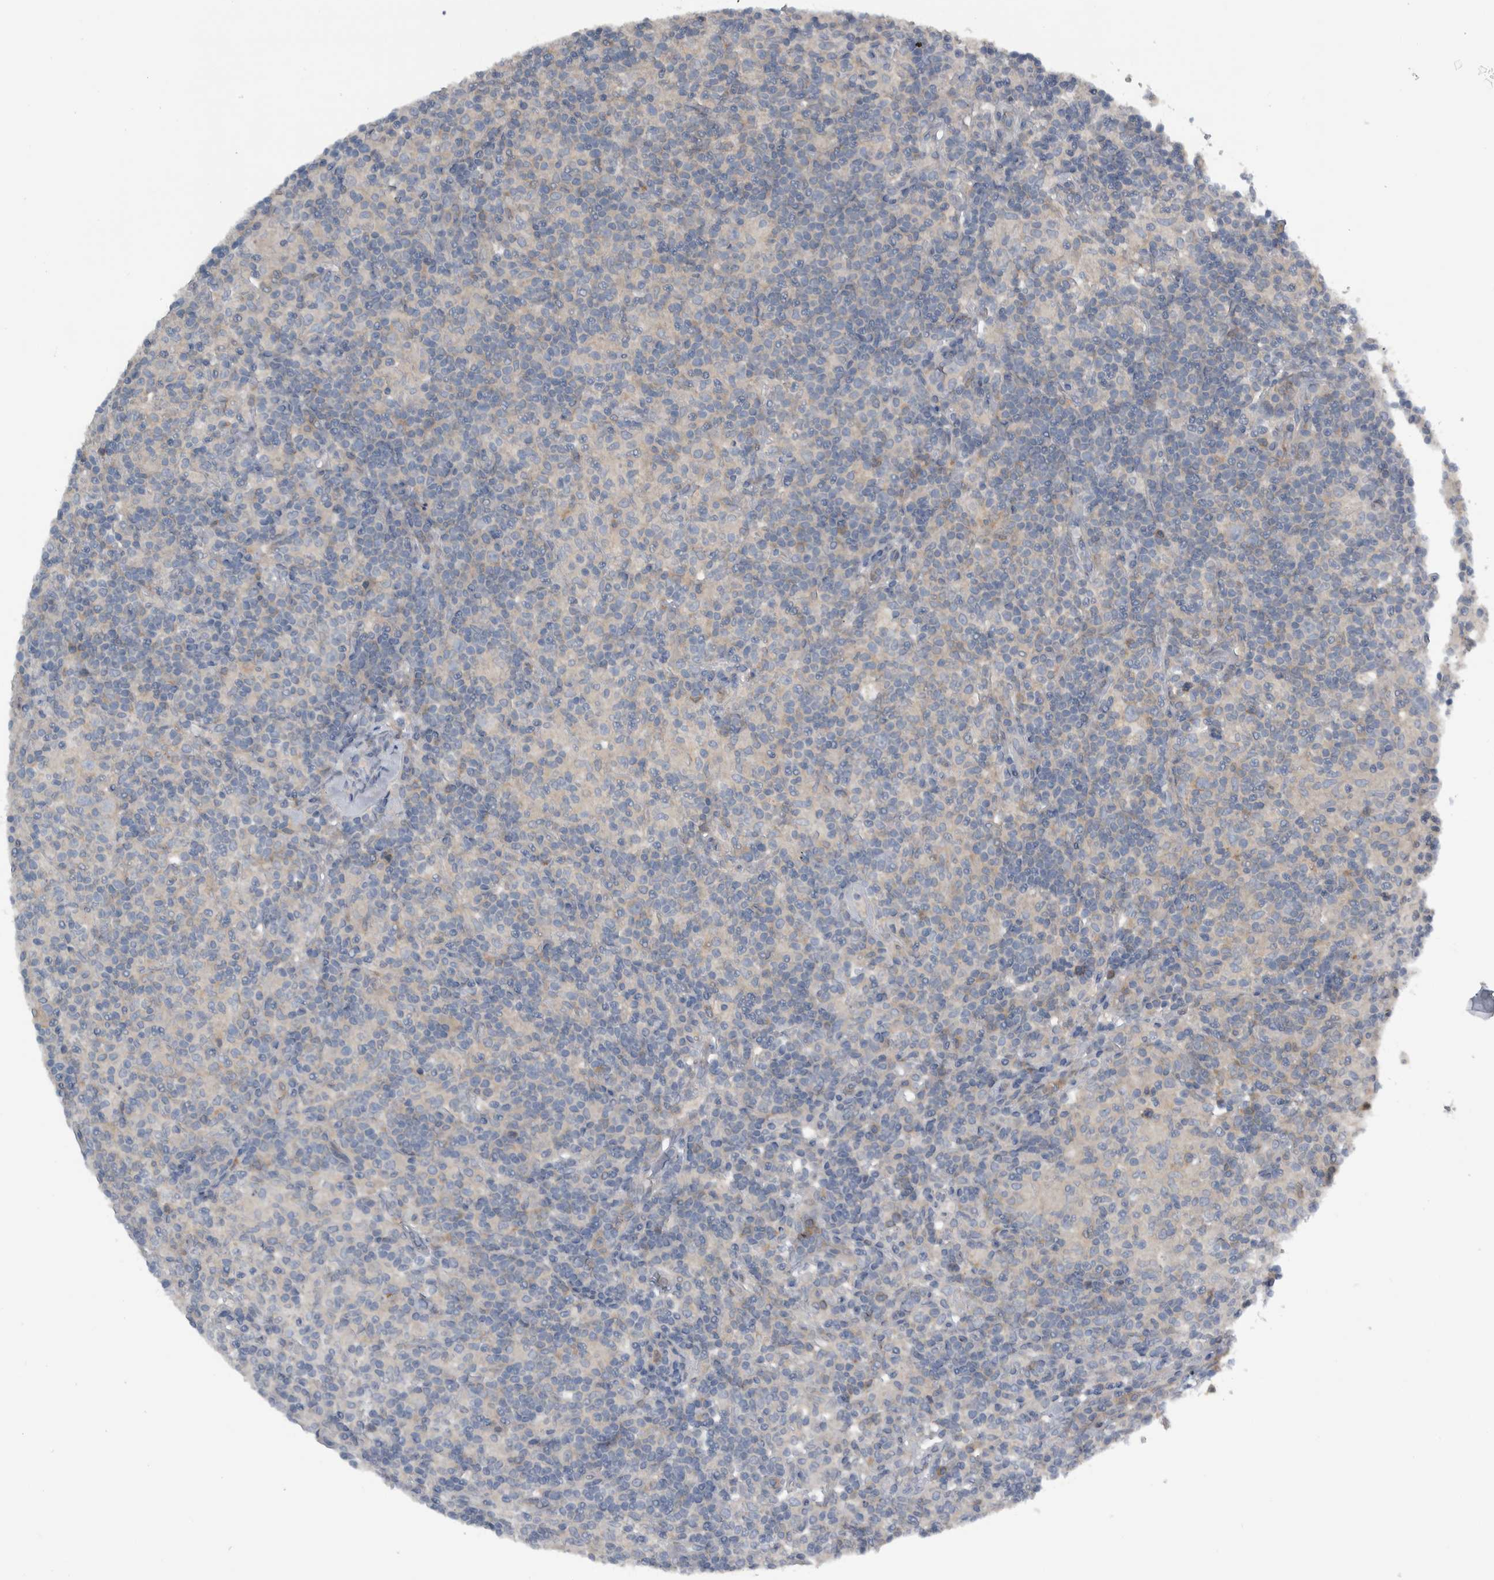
{"staining": {"intensity": "negative", "quantity": "none", "location": "none"}, "tissue": "lymphoma", "cell_type": "Tumor cells", "image_type": "cancer", "snomed": [{"axis": "morphology", "description": "Hodgkin's disease, NOS"}, {"axis": "topography", "description": "Lymph node"}], "caption": "A photomicrograph of human Hodgkin's disease is negative for staining in tumor cells. The staining was performed using DAB to visualize the protein expression in brown, while the nuclei were stained in blue with hematoxylin (Magnification: 20x).", "gene": "NT5C2", "patient": {"sex": "male", "age": 70}}